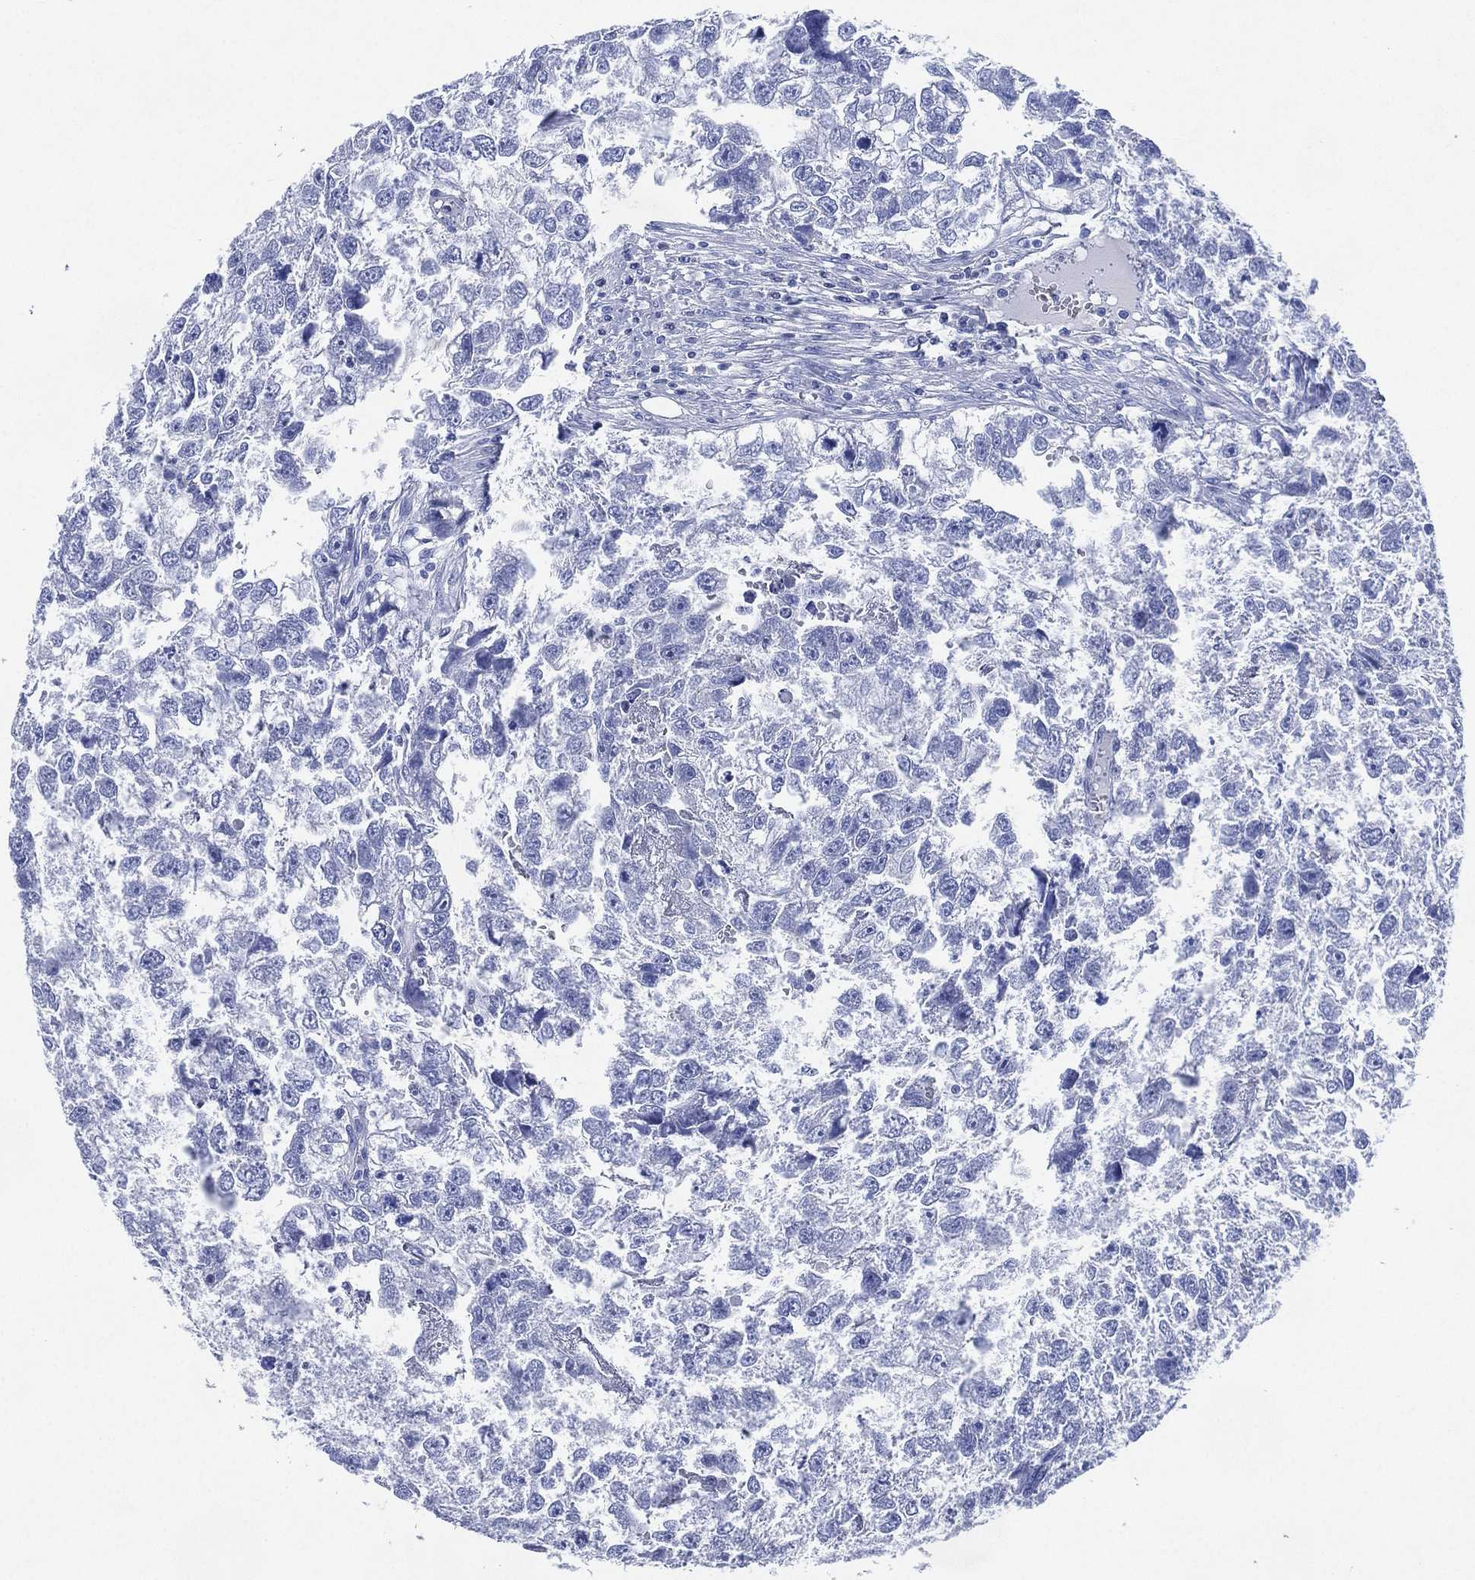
{"staining": {"intensity": "negative", "quantity": "none", "location": "none"}, "tissue": "testis cancer", "cell_type": "Tumor cells", "image_type": "cancer", "snomed": [{"axis": "morphology", "description": "Carcinoma, Embryonal, NOS"}, {"axis": "morphology", "description": "Teratoma, malignant, NOS"}, {"axis": "topography", "description": "Testis"}], "caption": "There is no significant staining in tumor cells of testis cancer (embryonal carcinoma).", "gene": "SIGLECL1", "patient": {"sex": "male", "age": 44}}